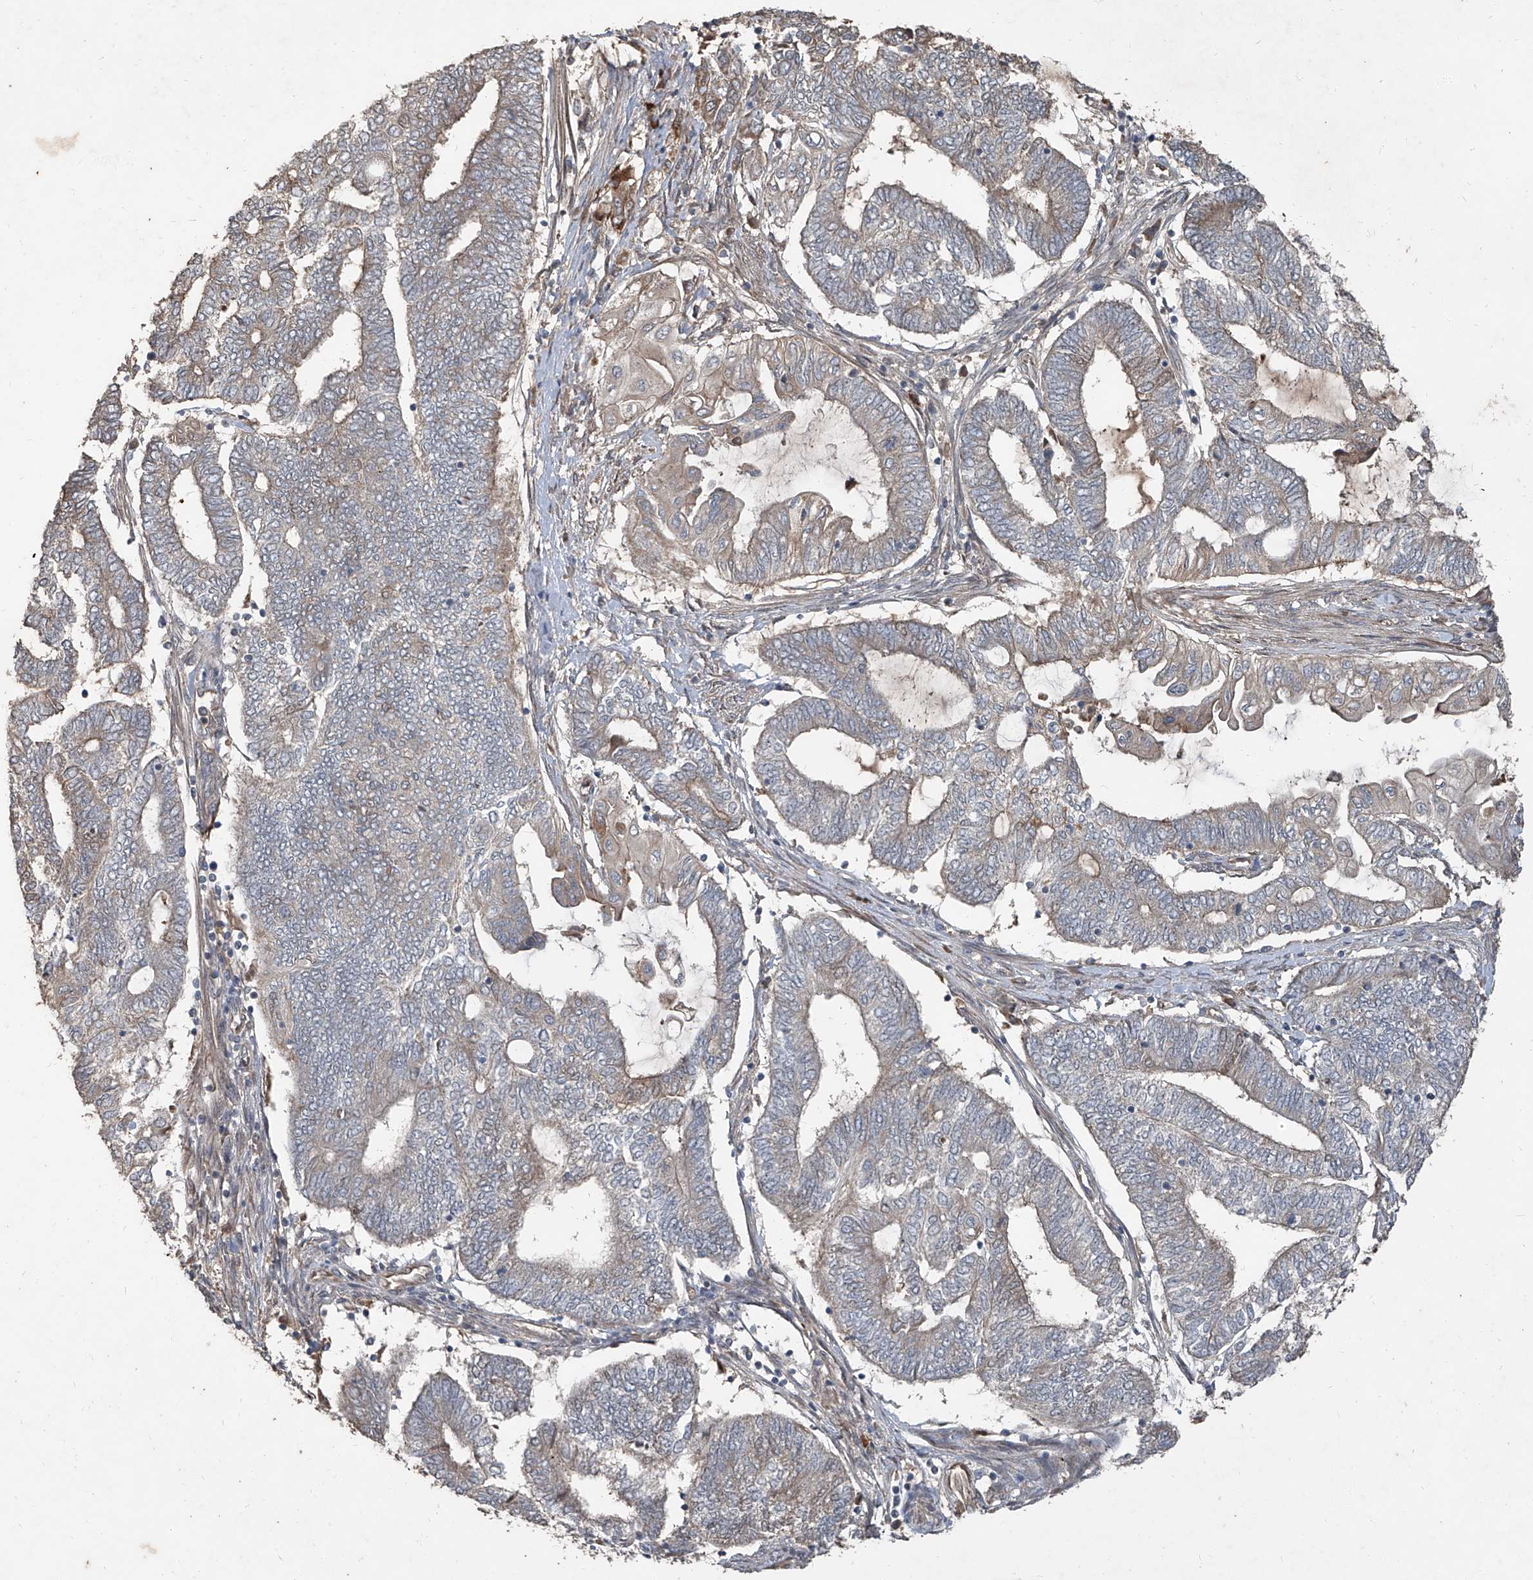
{"staining": {"intensity": "weak", "quantity": "<25%", "location": "cytoplasmic/membranous"}, "tissue": "endometrial cancer", "cell_type": "Tumor cells", "image_type": "cancer", "snomed": [{"axis": "morphology", "description": "Adenocarcinoma, NOS"}, {"axis": "topography", "description": "Uterus"}, {"axis": "topography", "description": "Endometrium"}], "caption": "IHC photomicrograph of adenocarcinoma (endometrial) stained for a protein (brown), which demonstrates no positivity in tumor cells. The staining is performed using DAB brown chromogen with nuclei counter-stained in using hematoxylin.", "gene": "CCN1", "patient": {"sex": "female", "age": 70}}